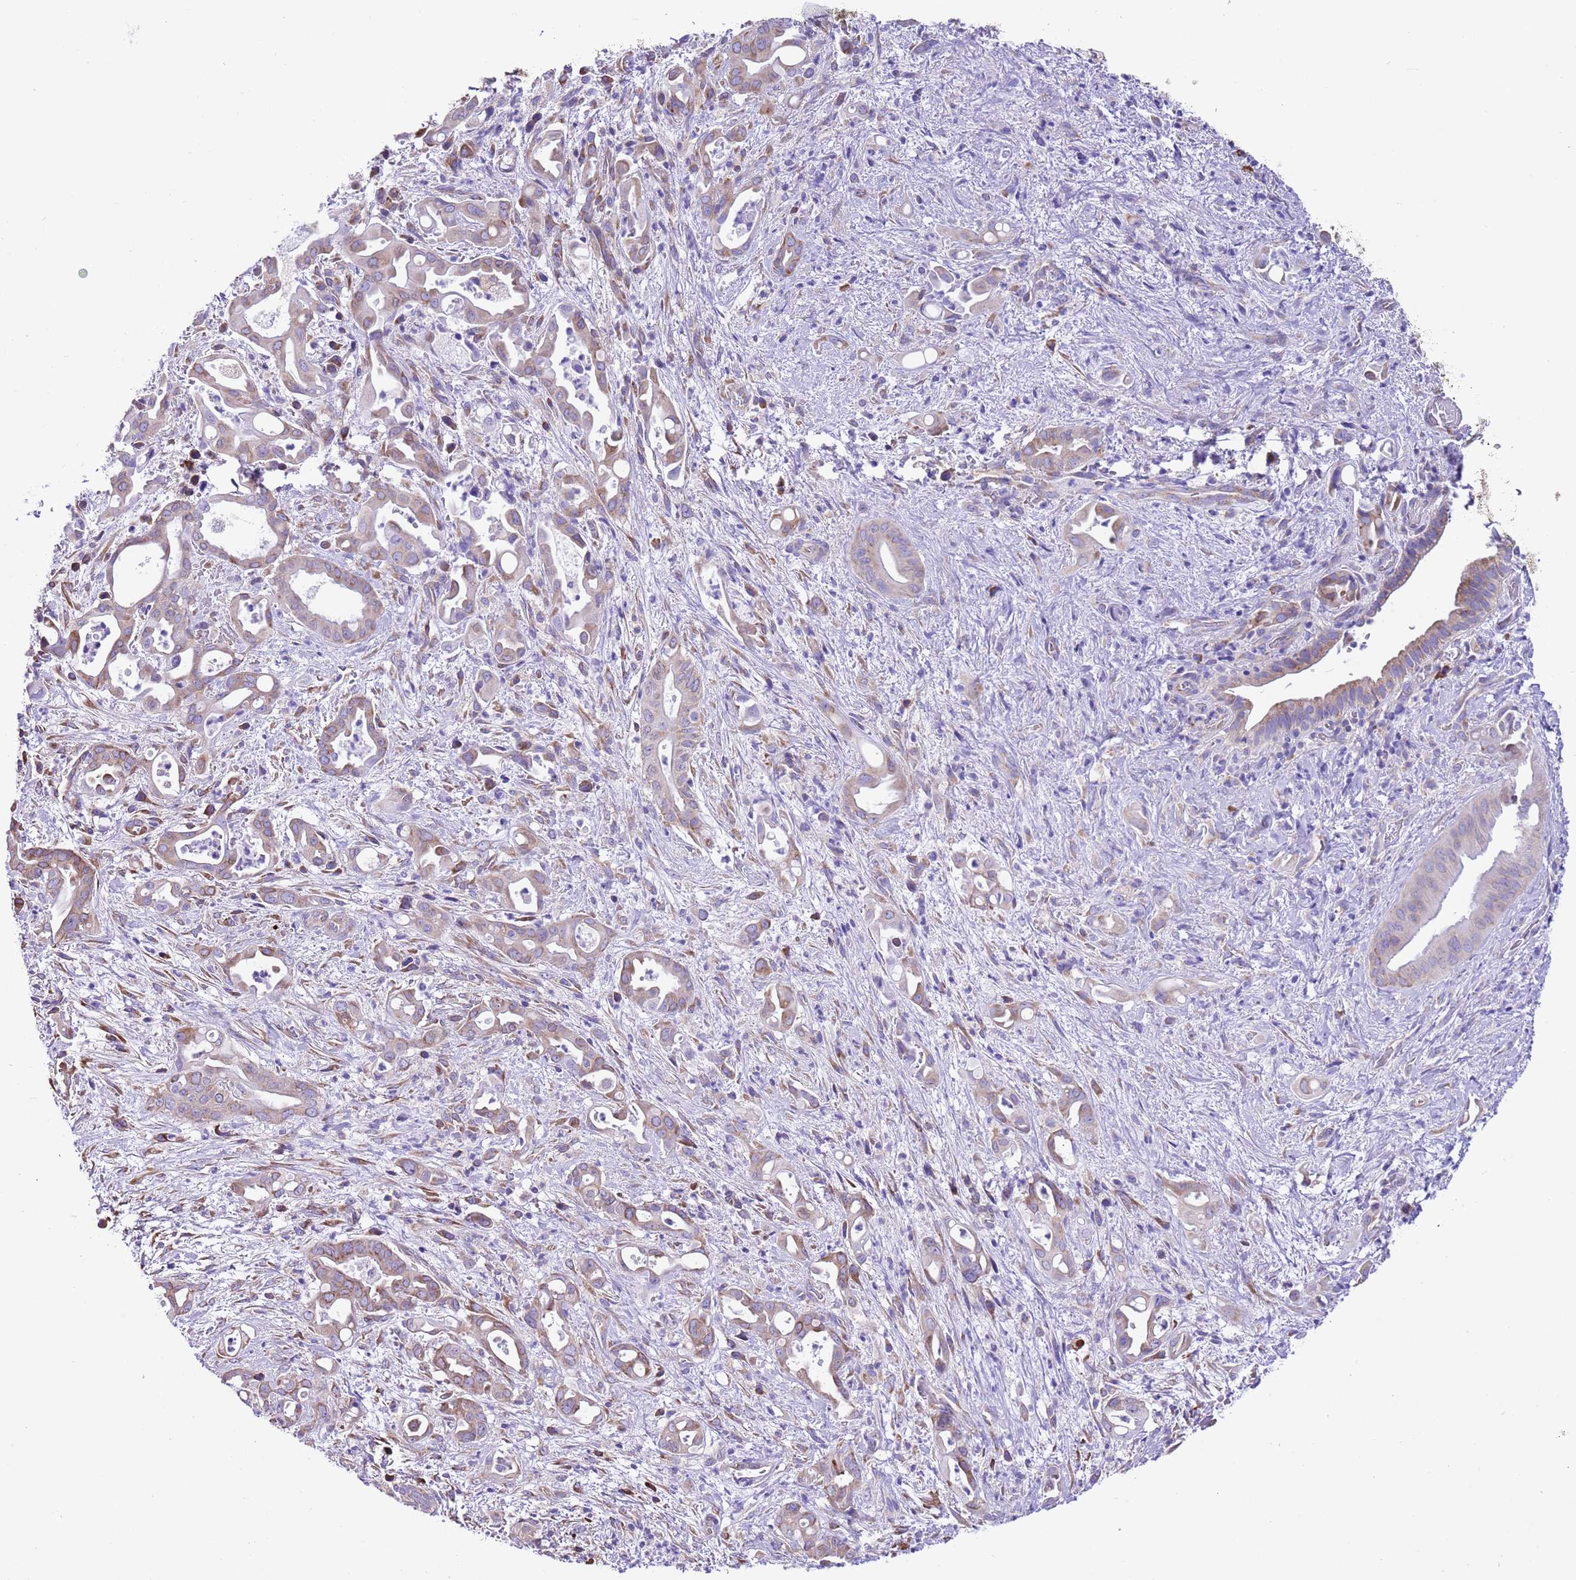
{"staining": {"intensity": "weak", "quantity": "25%-75%", "location": "cytoplasmic/membranous"}, "tissue": "liver cancer", "cell_type": "Tumor cells", "image_type": "cancer", "snomed": [{"axis": "morphology", "description": "Cholangiocarcinoma"}, {"axis": "topography", "description": "Liver"}], "caption": "Immunohistochemical staining of human cholangiocarcinoma (liver) displays low levels of weak cytoplasmic/membranous protein expression in approximately 25%-75% of tumor cells.", "gene": "RPS10", "patient": {"sex": "female", "age": 68}}